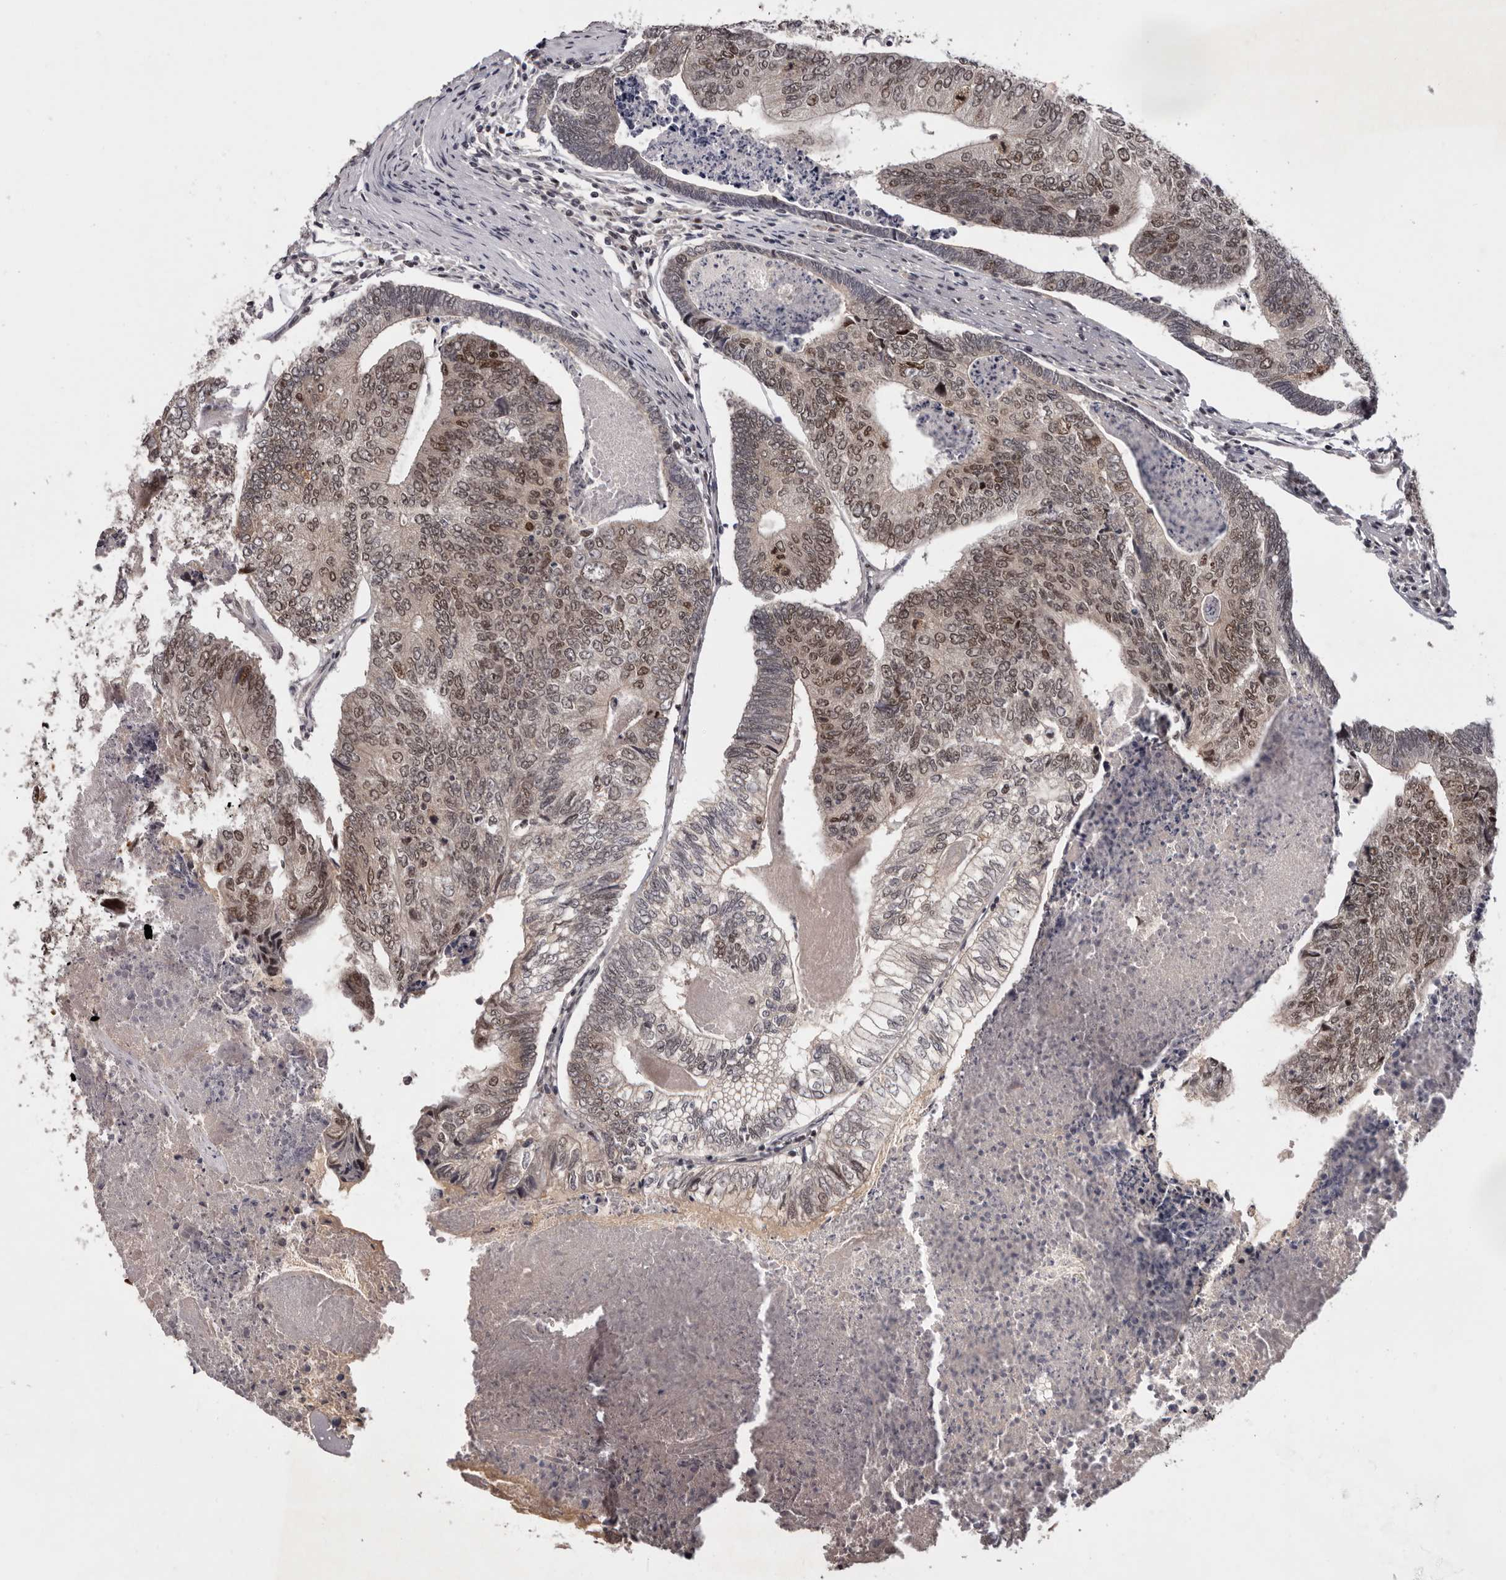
{"staining": {"intensity": "moderate", "quantity": ">75%", "location": "nuclear"}, "tissue": "colorectal cancer", "cell_type": "Tumor cells", "image_type": "cancer", "snomed": [{"axis": "morphology", "description": "Adenocarcinoma, NOS"}, {"axis": "topography", "description": "Colon"}], "caption": "Immunohistochemistry of human colorectal cancer demonstrates medium levels of moderate nuclear staining in about >75% of tumor cells. (DAB IHC, brown staining for protein, blue staining for nuclei).", "gene": "TBX5", "patient": {"sex": "female", "age": 67}}